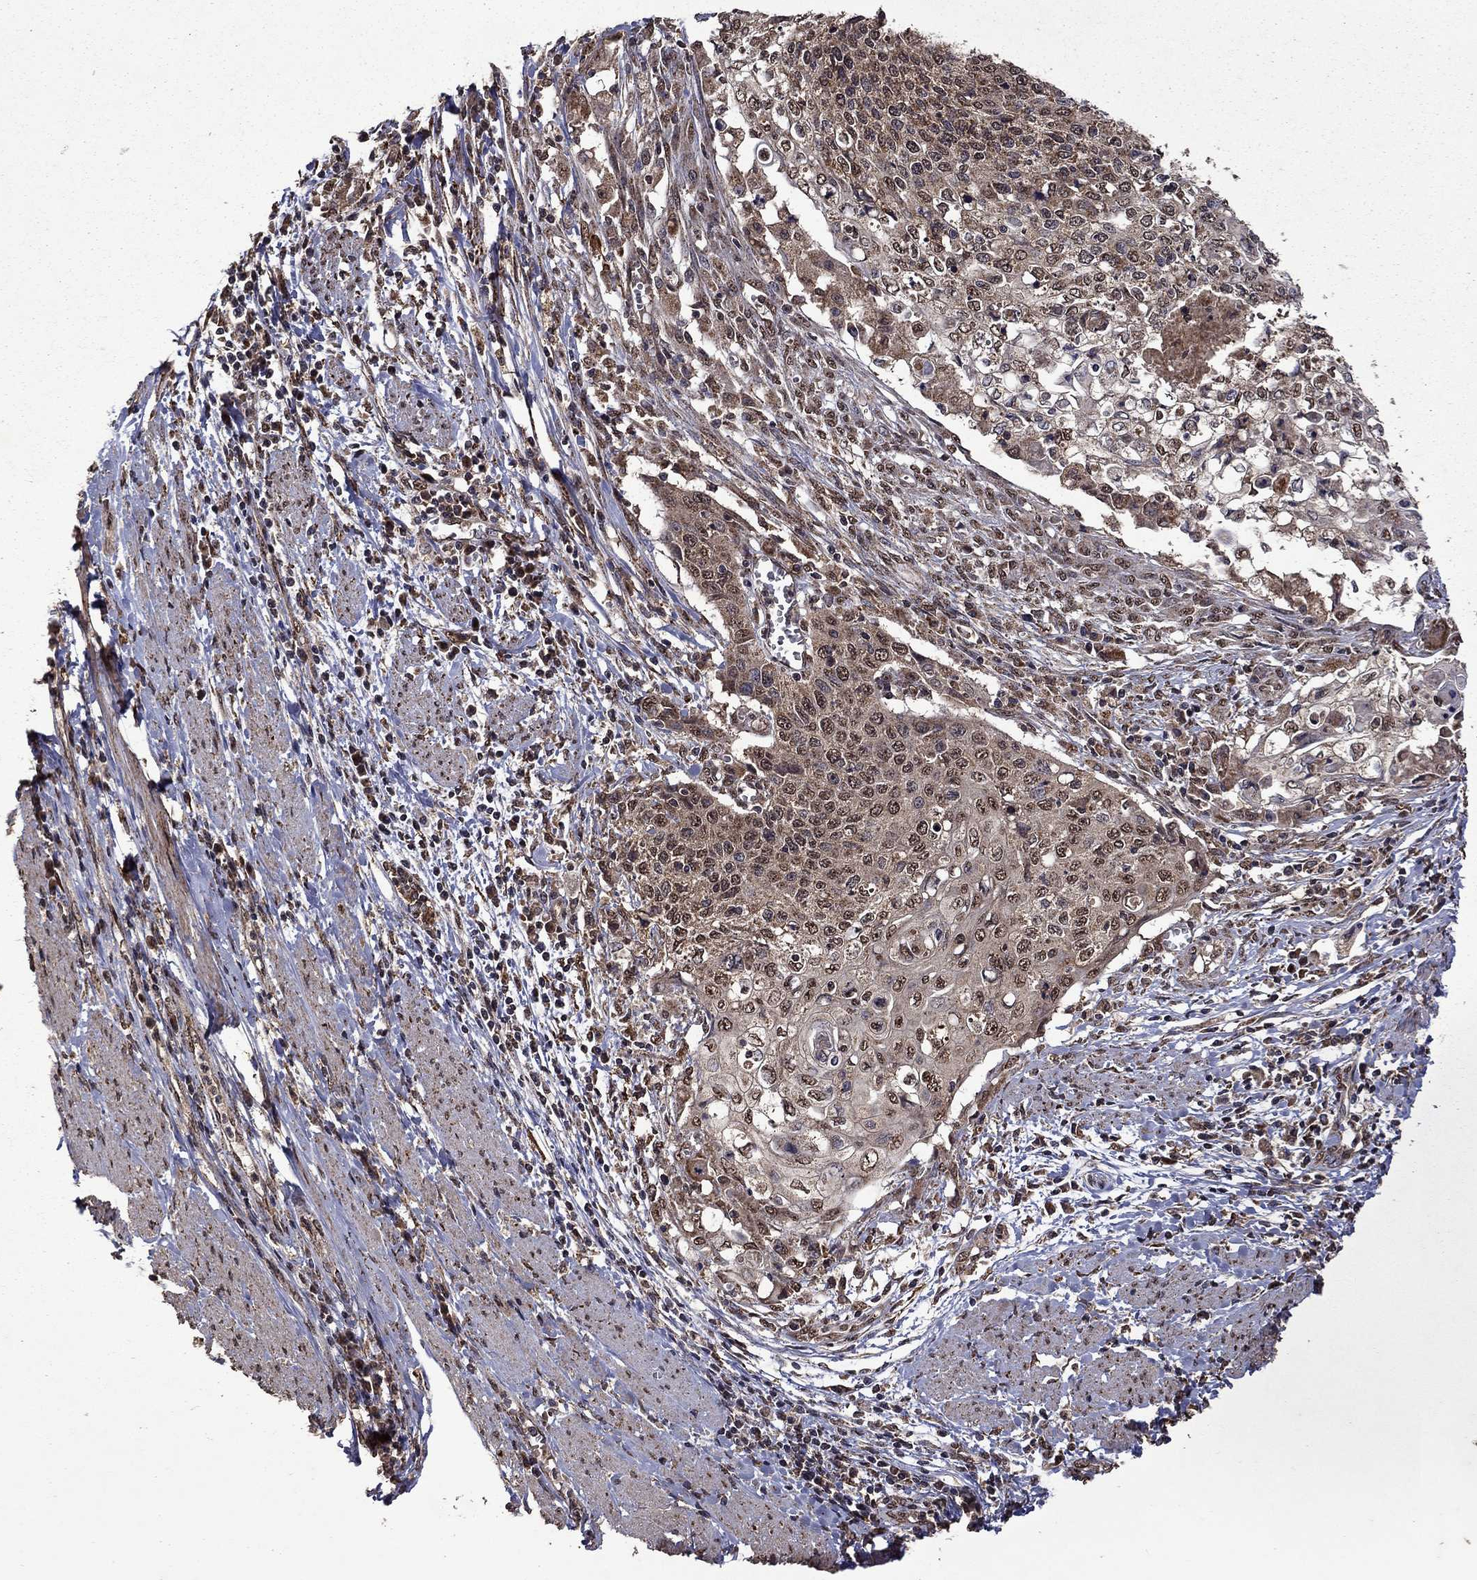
{"staining": {"intensity": "moderate", "quantity": ">75%", "location": "cytoplasmic/membranous,nuclear"}, "tissue": "cervical cancer", "cell_type": "Tumor cells", "image_type": "cancer", "snomed": [{"axis": "morphology", "description": "Squamous cell carcinoma, NOS"}, {"axis": "topography", "description": "Cervix"}], "caption": "Human cervical cancer (squamous cell carcinoma) stained with a brown dye displays moderate cytoplasmic/membranous and nuclear positive staining in approximately >75% of tumor cells.", "gene": "ITM2B", "patient": {"sex": "female", "age": 39}}